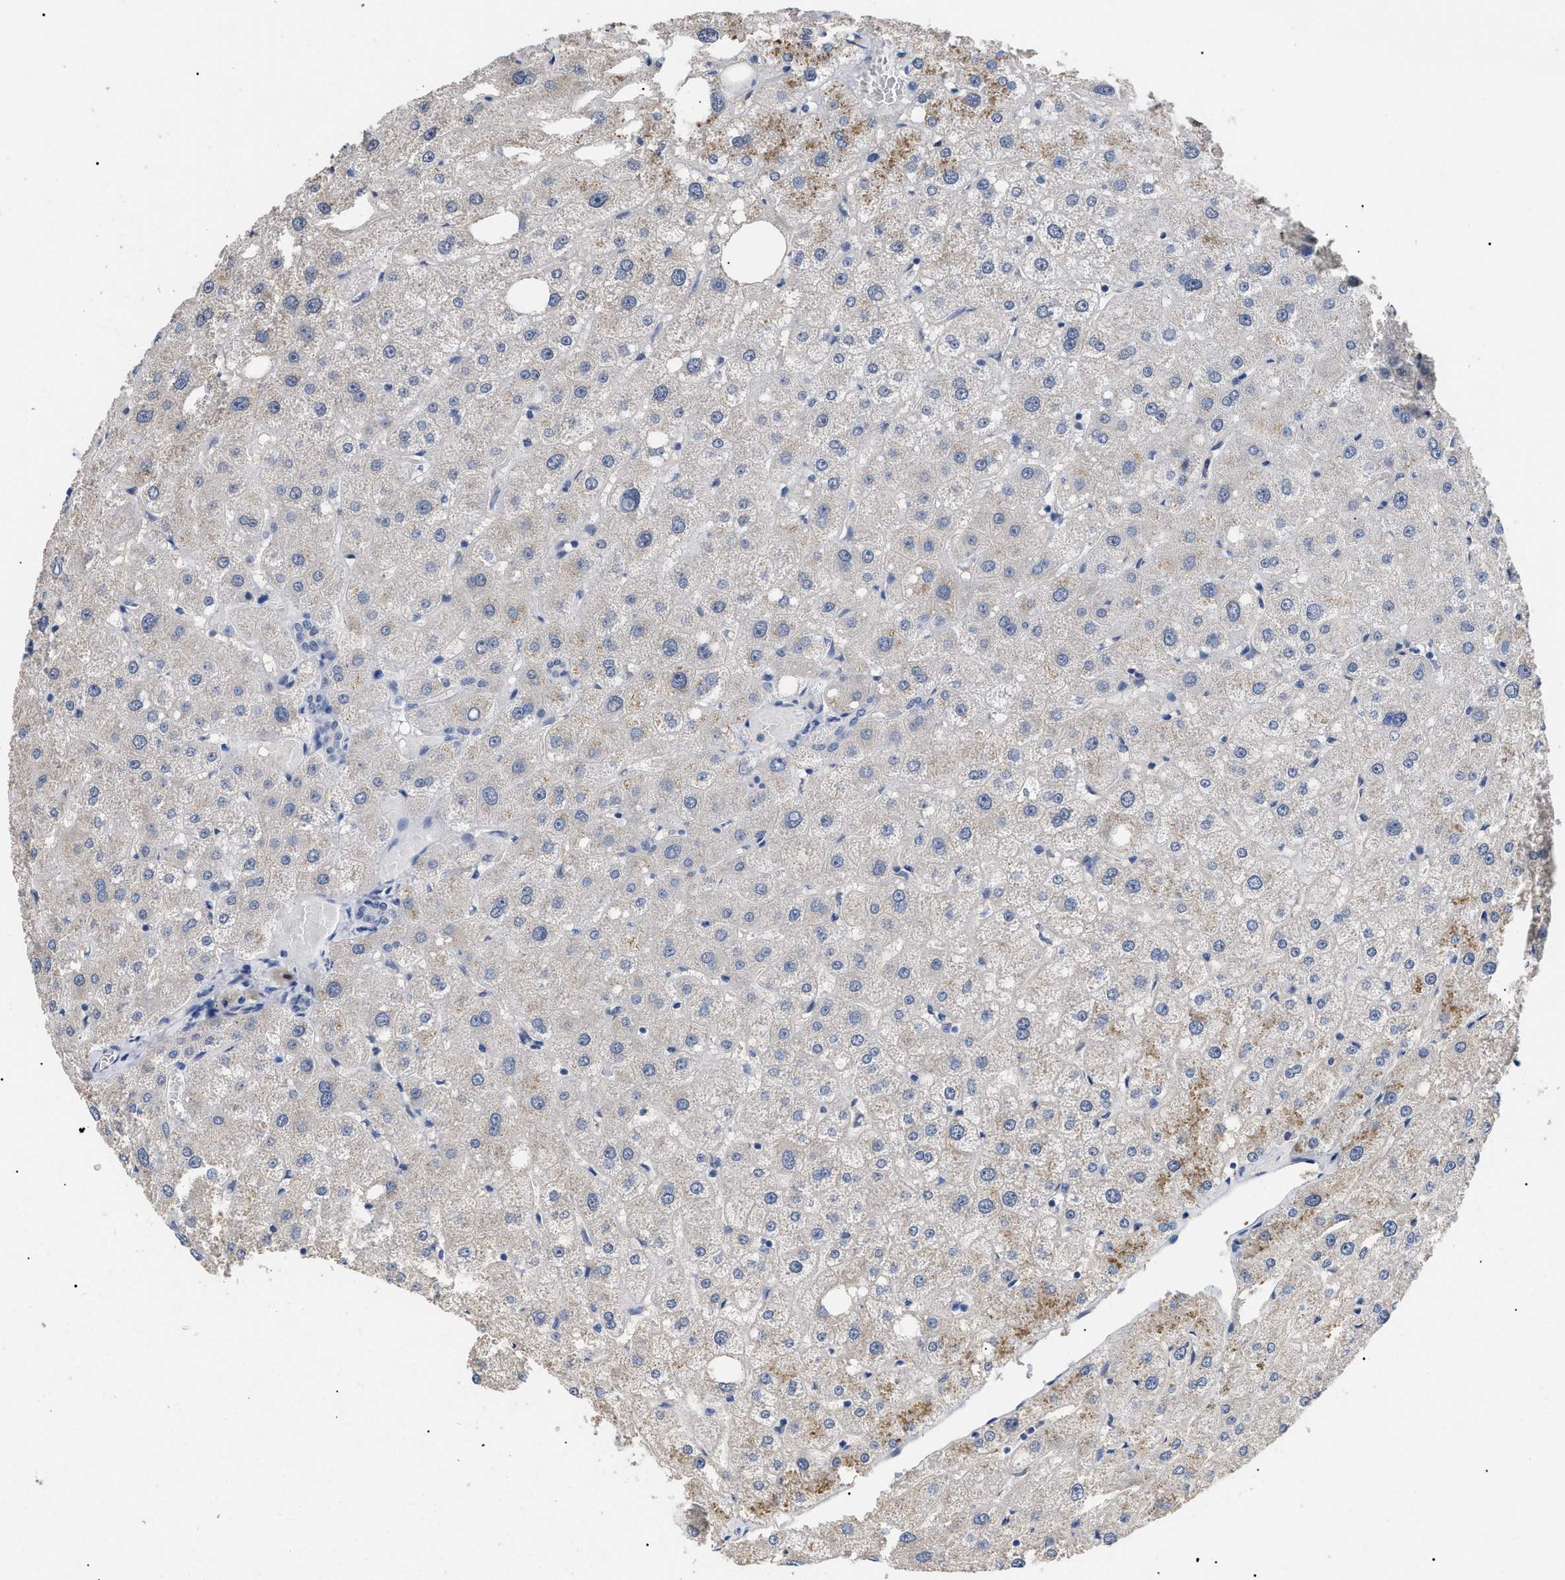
{"staining": {"intensity": "negative", "quantity": "none", "location": "none"}, "tissue": "liver", "cell_type": "Cholangiocytes", "image_type": "normal", "snomed": [{"axis": "morphology", "description": "Normal tissue, NOS"}, {"axis": "topography", "description": "Liver"}], "caption": "The photomicrograph exhibits no significant expression in cholangiocytes of liver. (Brightfield microscopy of DAB IHC at high magnification).", "gene": "PRRT2", "patient": {"sex": "male", "age": 73}}